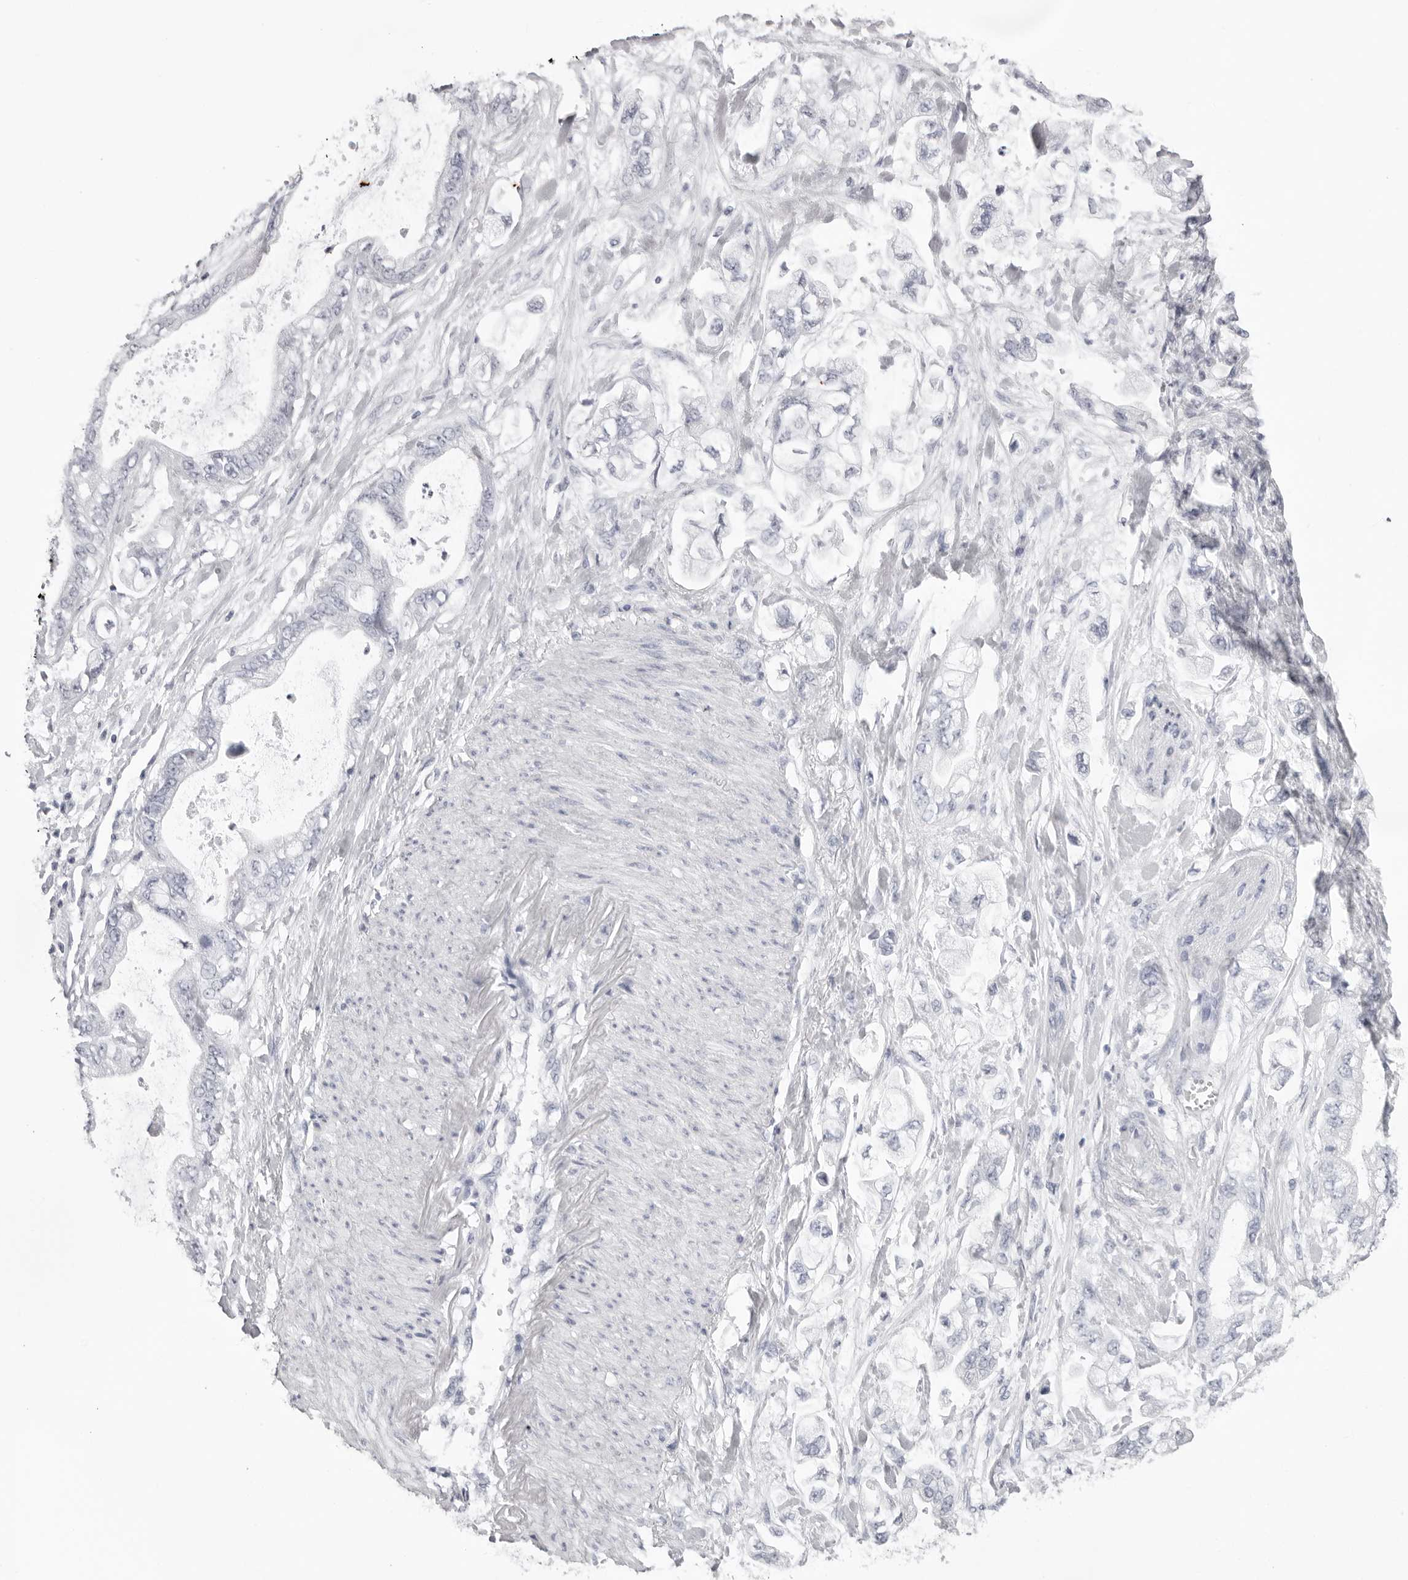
{"staining": {"intensity": "negative", "quantity": "none", "location": "none"}, "tissue": "stomach cancer", "cell_type": "Tumor cells", "image_type": "cancer", "snomed": [{"axis": "morphology", "description": "Normal tissue, NOS"}, {"axis": "morphology", "description": "Adenocarcinoma, NOS"}, {"axis": "topography", "description": "Stomach"}], "caption": "Tumor cells are negative for protein expression in human stomach adenocarcinoma.", "gene": "TMOD4", "patient": {"sex": "male", "age": 62}}